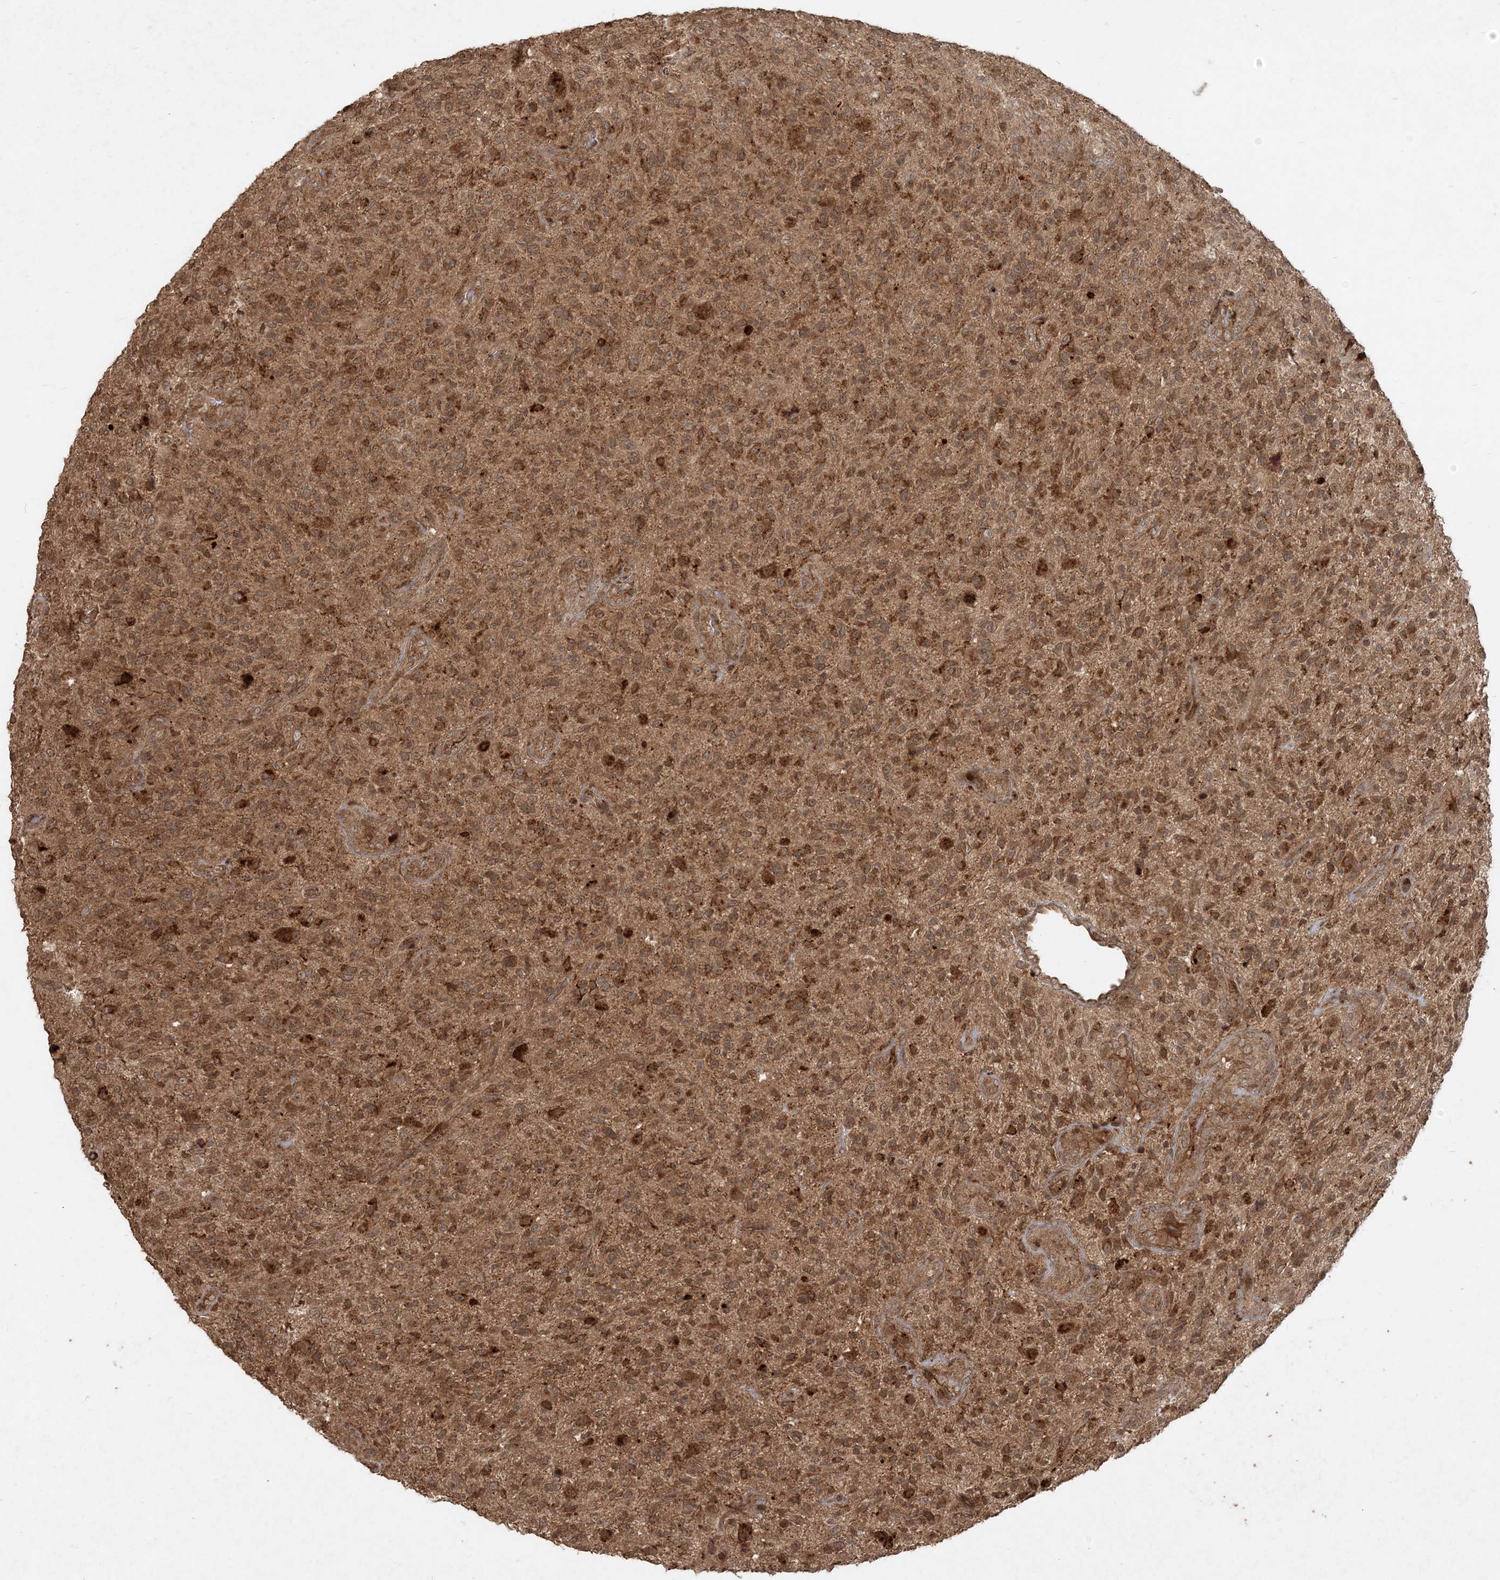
{"staining": {"intensity": "moderate", "quantity": ">75%", "location": "cytoplasmic/membranous"}, "tissue": "glioma", "cell_type": "Tumor cells", "image_type": "cancer", "snomed": [{"axis": "morphology", "description": "Glioma, malignant, High grade"}, {"axis": "topography", "description": "Brain"}], "caption": "This is an image of IHC staining of glioma, which shows moderate expression in the cytoplasmic/membranous of tumor cells.", "gene": "NARS1", "patient": {"sex": "male", "age": 47}}